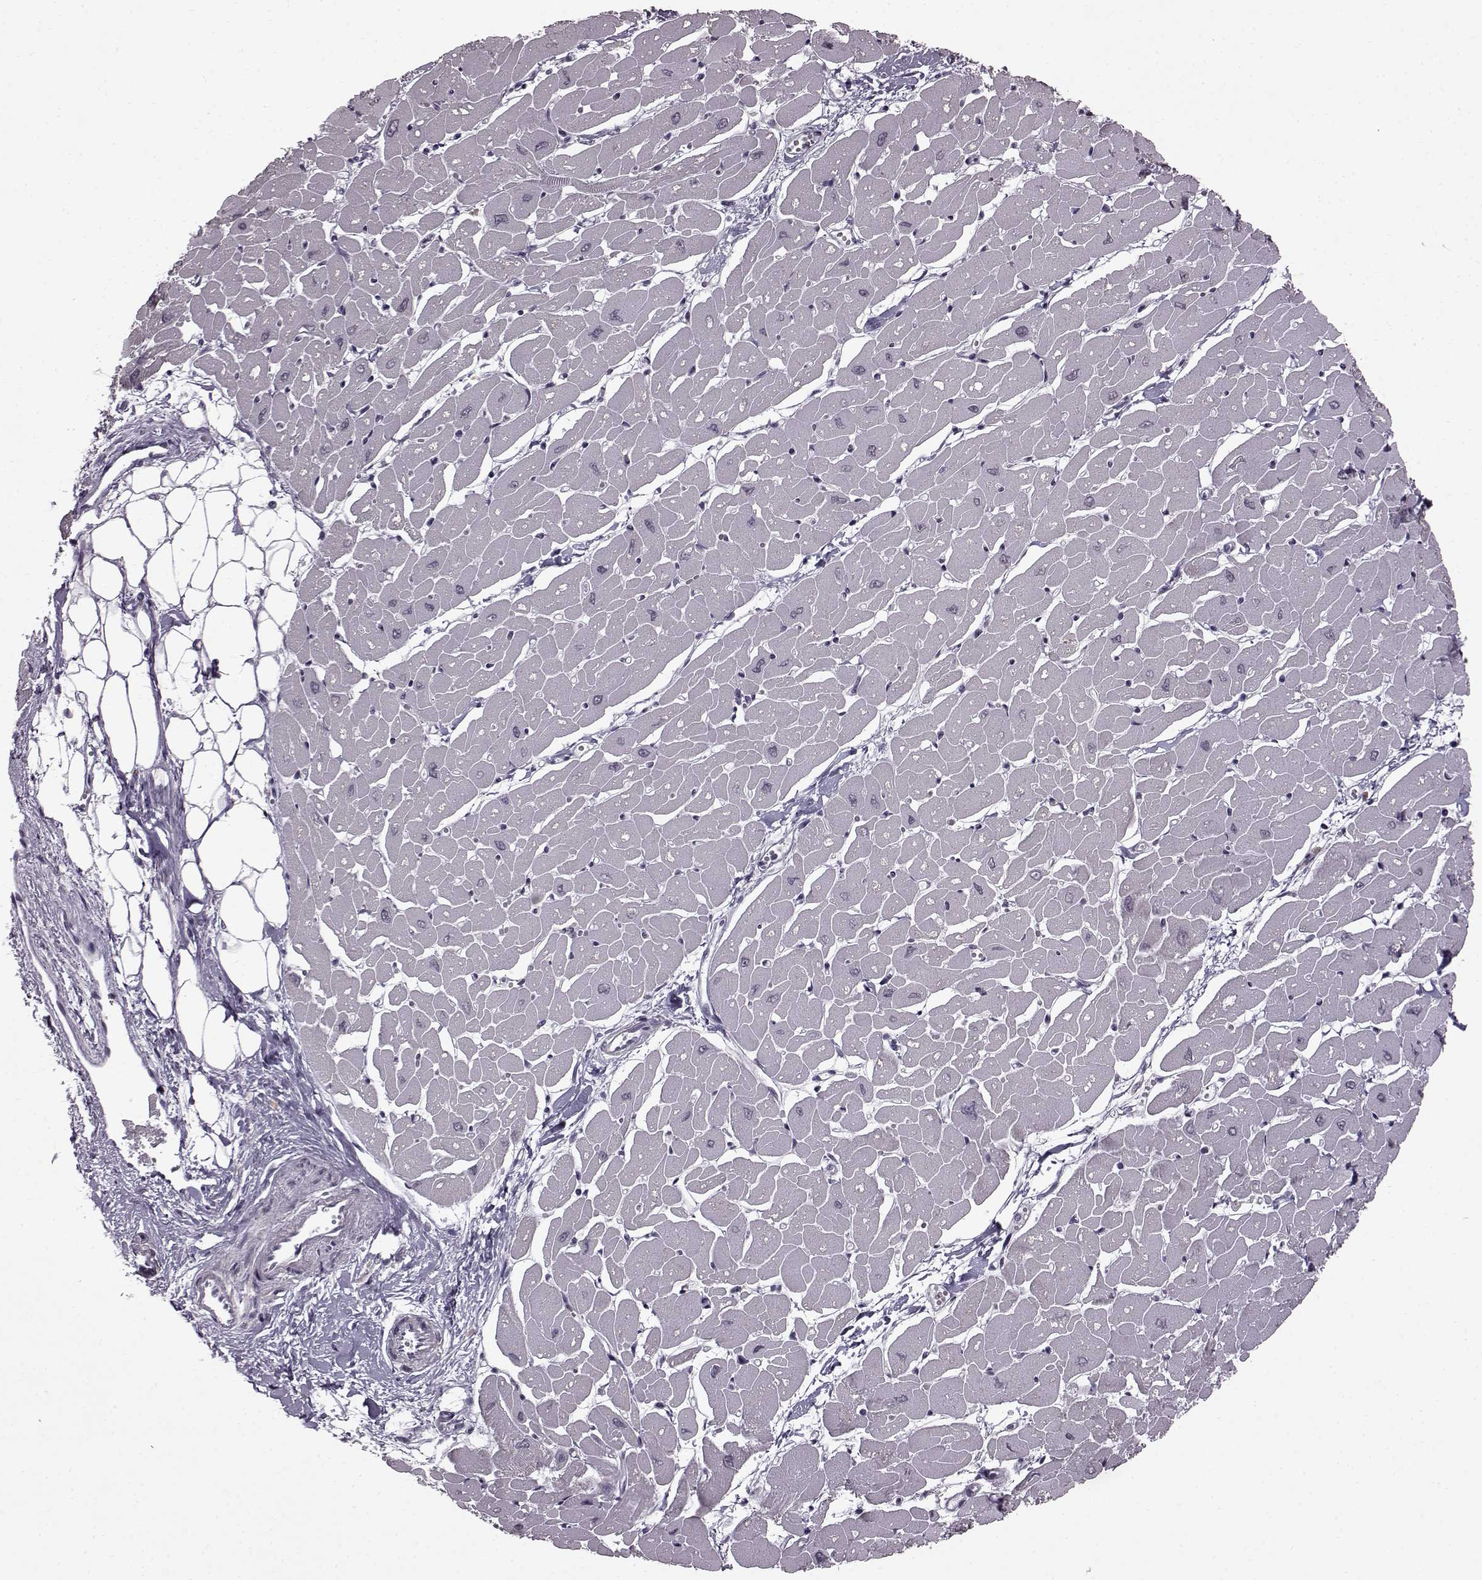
{"staining": {"intensity": "negative", "quantity": "none", "location": "none"}, "tissue": "heart muscle", "cell_type": "Cardiomyocytes", "image_type": "normal", "snomed": [{"axis": "morphology", "description": "Normal tissue, NOS"}, {"axis": "topography", "description": "Heart"}], "caption": "IHC image of benign heart muscle stained for a protein (brown), which reveals no staining in cardiomyocytes. (DAB immunohistochemistry, high magnification).", "gene": "SLC28A2", "patient": {"sex": "male", "age": 57}}